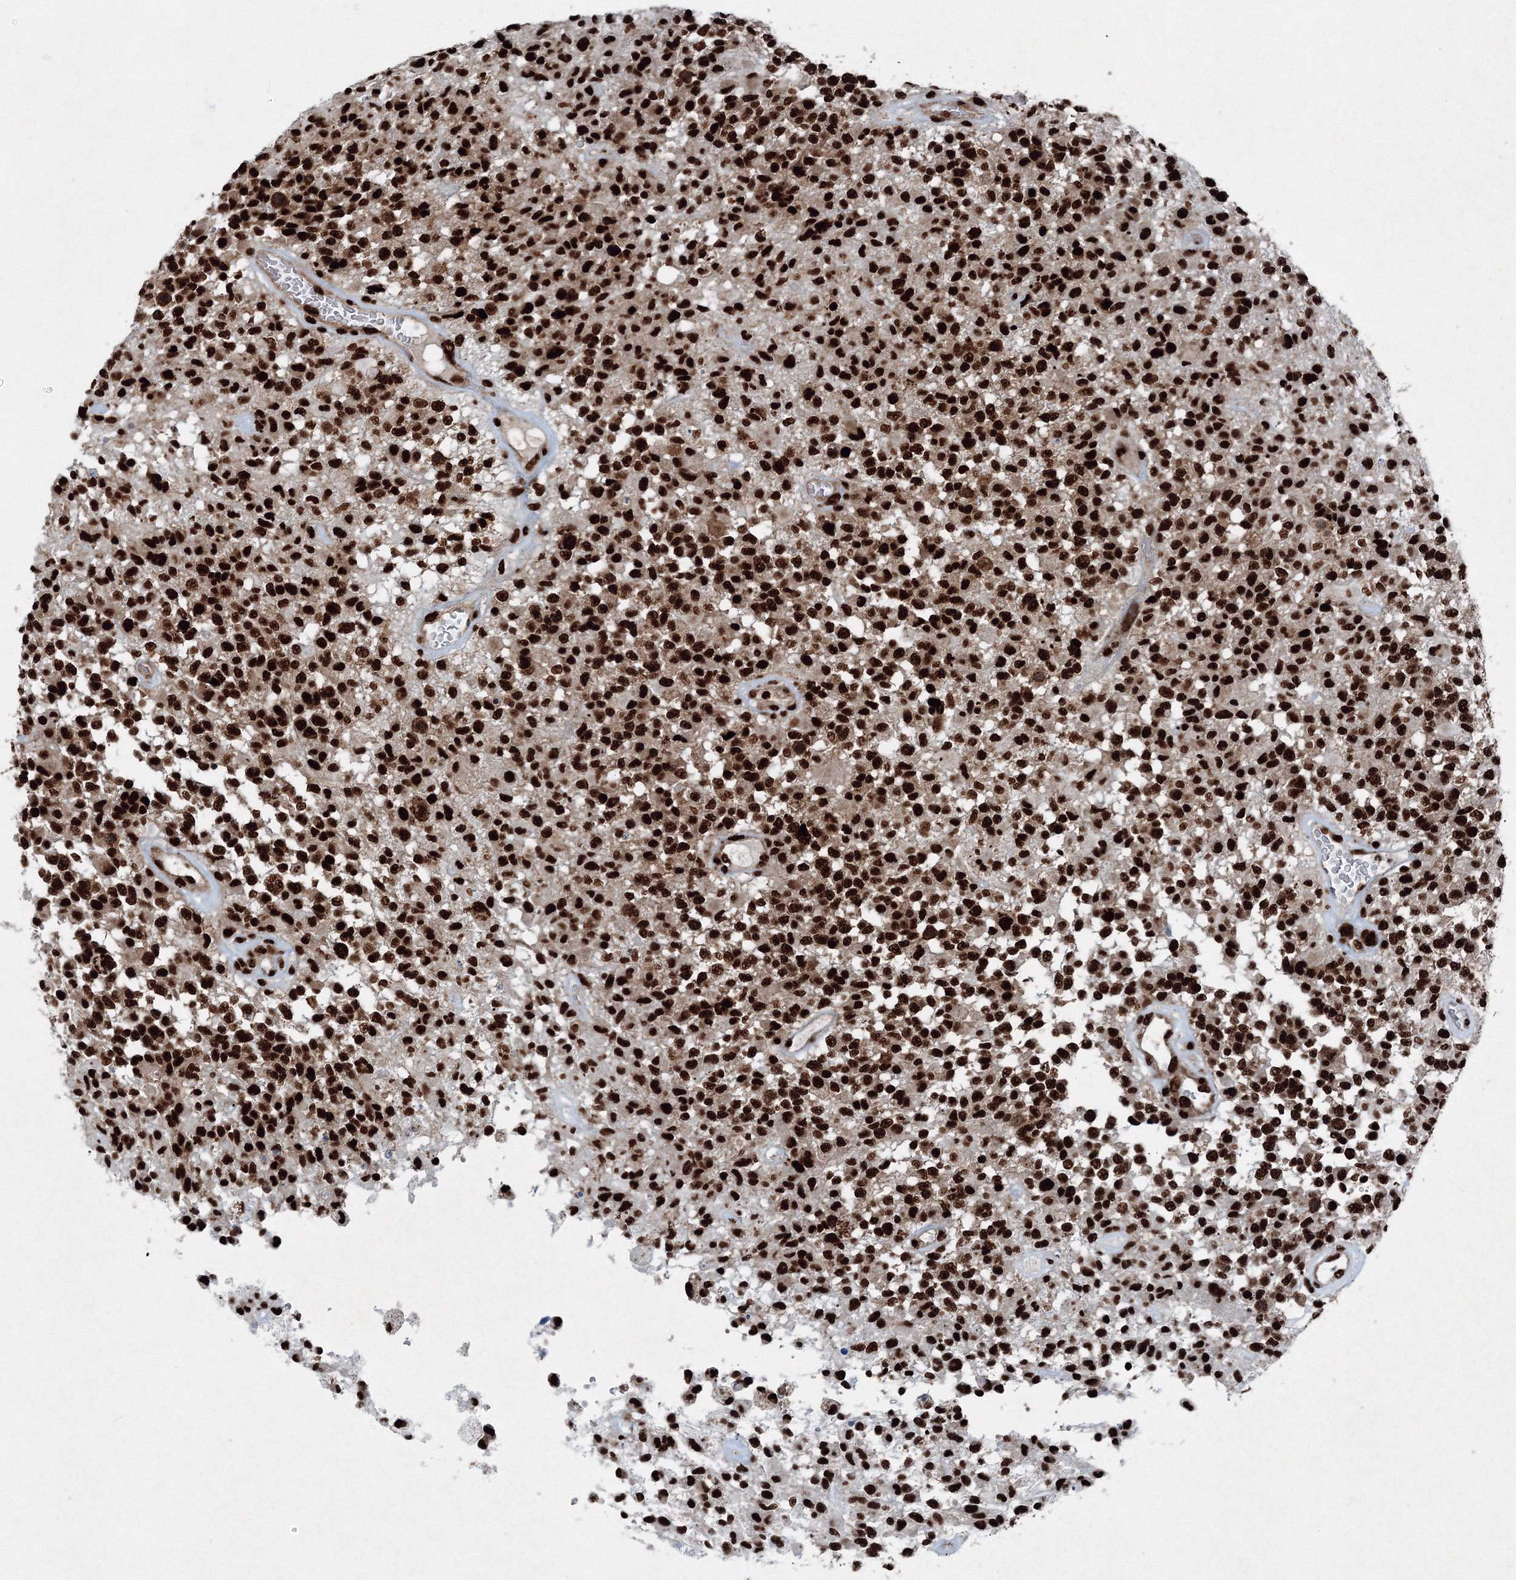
{"staining": {"intensity": "strong", "quantity": ">75%", "location": "nuclear"}, "tissue": "glioma", "cell_type": "Tumor cells", "image_type": "cancer", "snomed": [{"axis": "morphology", "description": "Glioma, malignant, High grade"}, {"axis": "morphology", "description": "Glioblastoma, NOS"}, {"axis": "topography", "description": "Brain"}], "caption": "Tumor cells display high levels of strong nuclear staining in about >75% of cells in glioma.", "gene": "SNRPC", "patient": {"sex": "male", "age": 60}}